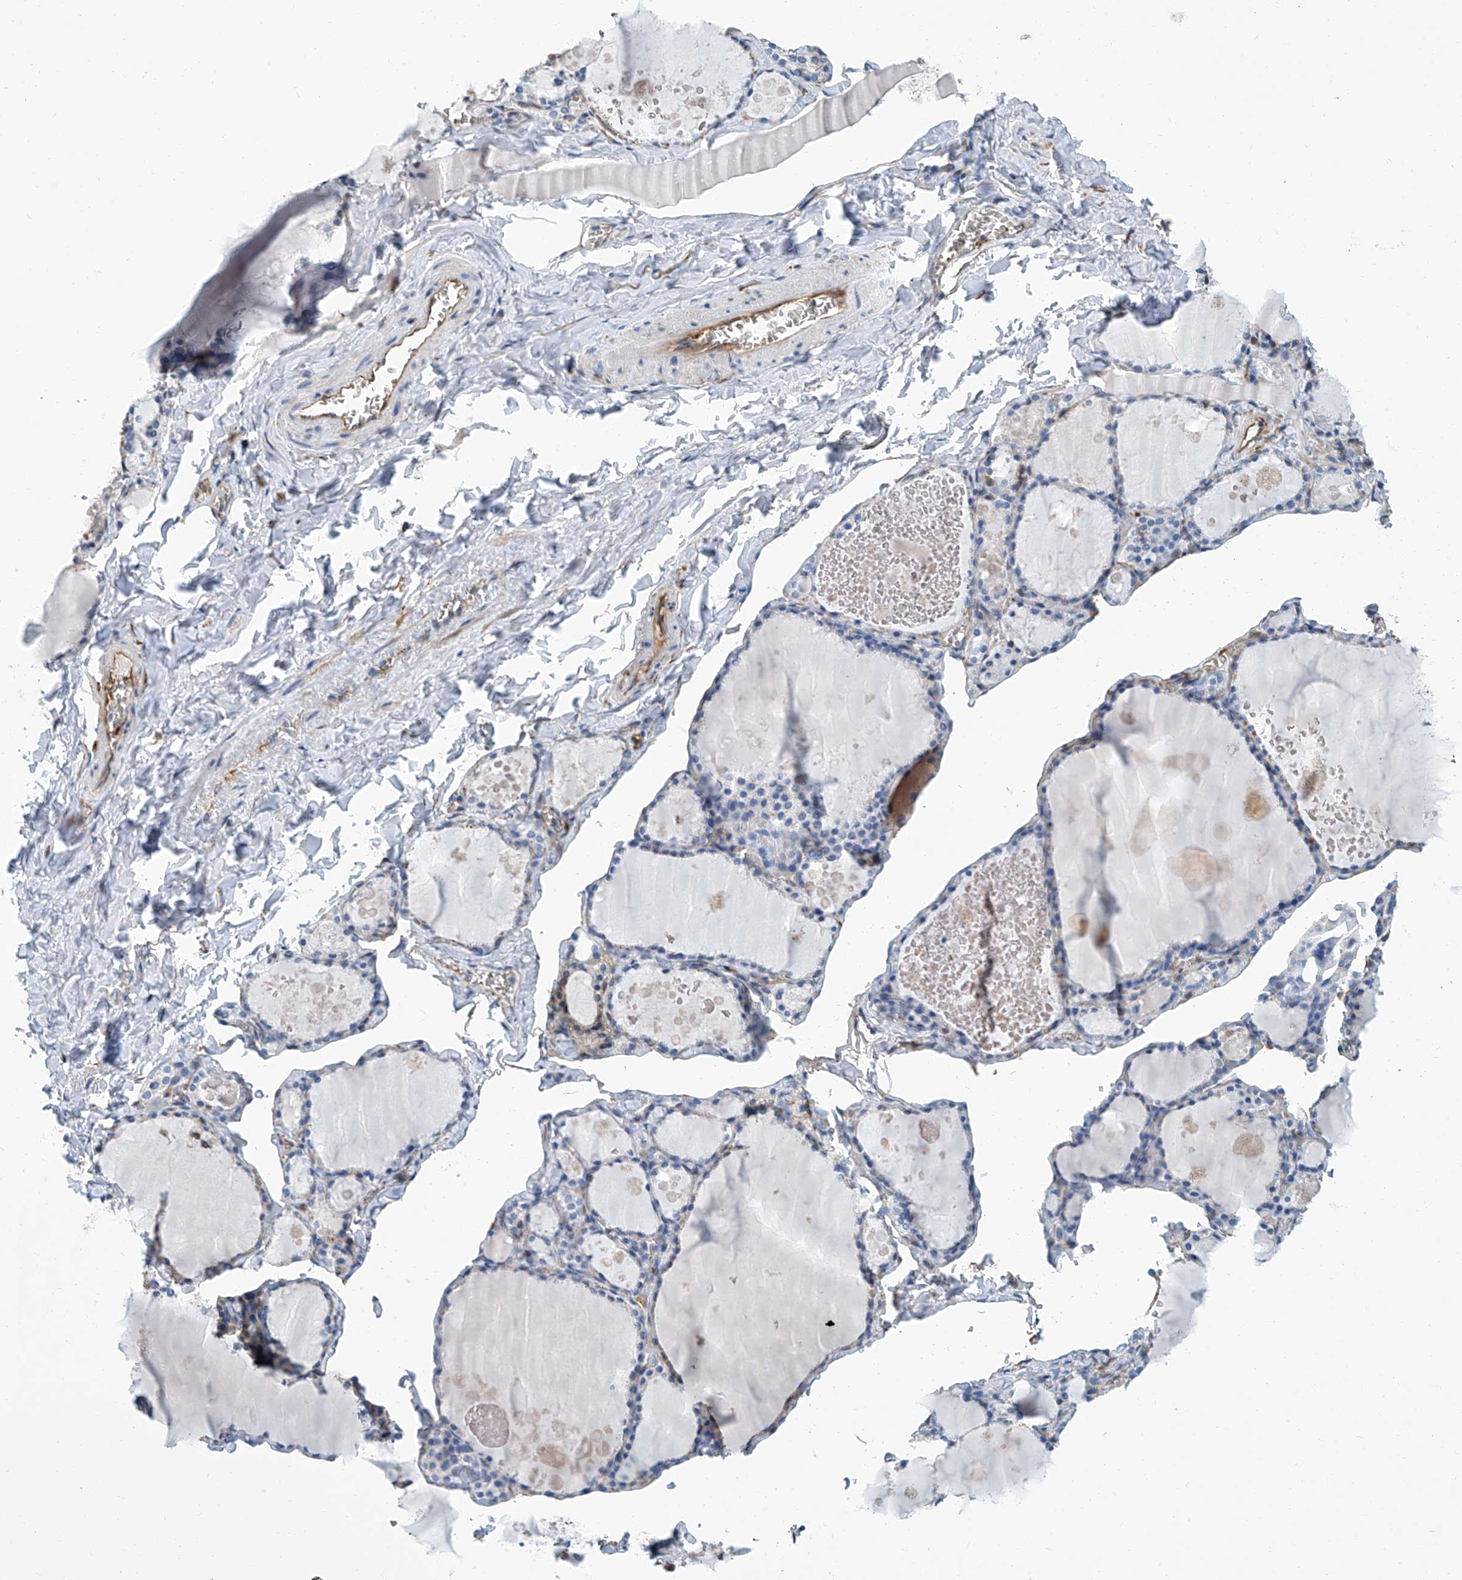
{"staining": {"intensity": "negative", "quantity": "none", "location": "none"}, "tissue": "thyroid gland", "cell_type": "Glandular cells", "image_type": "normal", "snomed": [{"axis": "morphology", "description": "Normal tissue, NOS"}, {"axis": "topography", "description": "Thyroid gland"}], "caption": "A micrograph of human thyroid gland is negative for staining in glandular cells. (Stains: DAB (3,3'-diaminobenzidine) immunohistochemistry with hematoxylin counter stain, Microscopy: brightfield microscopy at high magnification).", "gene": "PSMB10", "patient": {"sex": "male", "age": 56}}